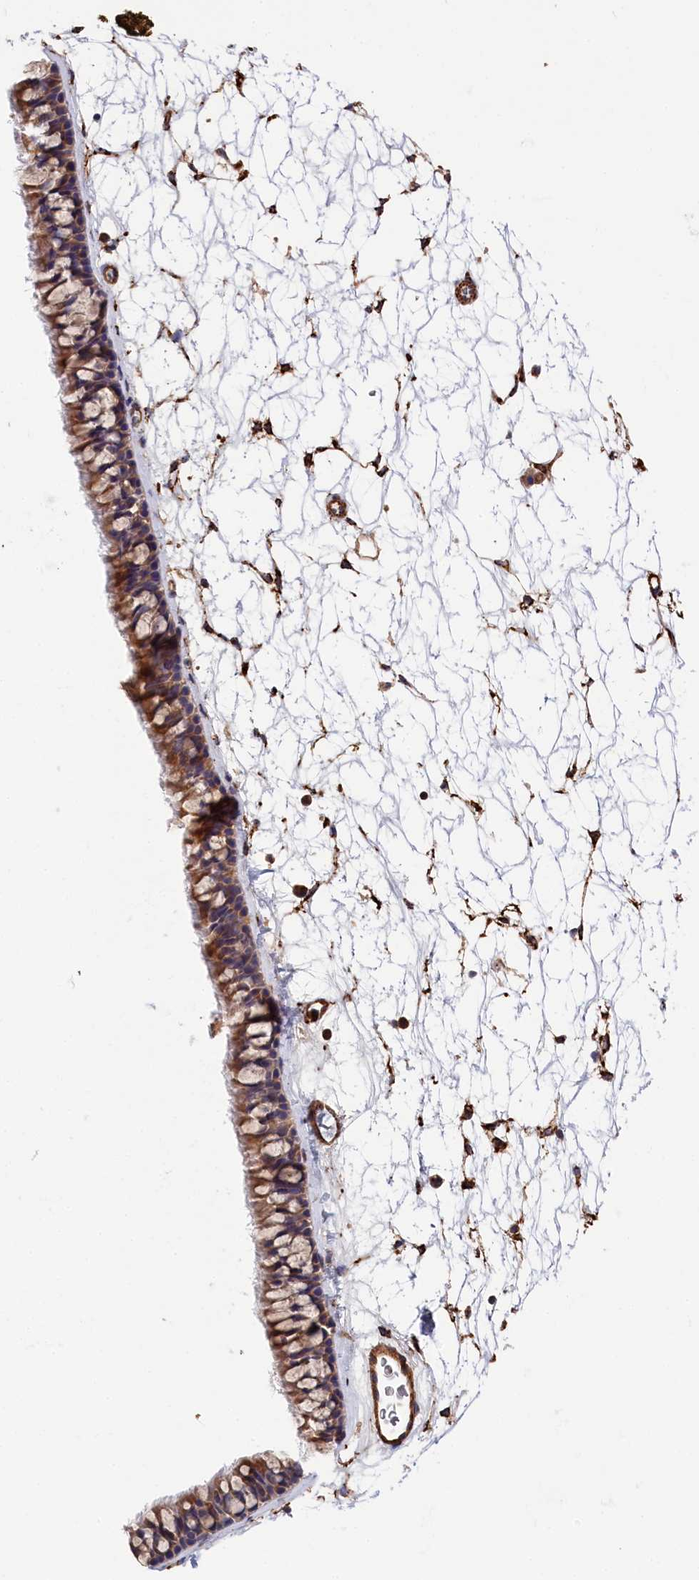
{"staining": {"intensity": "moderate", "quantity": ">75%", "location": "cytoplasmic/membranous"}, "tissue": "nasopharynx", "cell_type": "Respiratory epithelial cells", "image_type": "normal", "snomed": [{"axis": "morphology", "description": "Normal tissue, NOS"}, {"axis": "topography", "description": "Nasopharynx"}], "caption": "This histopathology image displays IHC staining of normal human nasopharynx, with medium moderate cytoplasmic/membranous positivity in approximately >75% of respiratory epithelial cells.", "gene": "LDHD", "patient": {"sex": "male", "age": 64}}